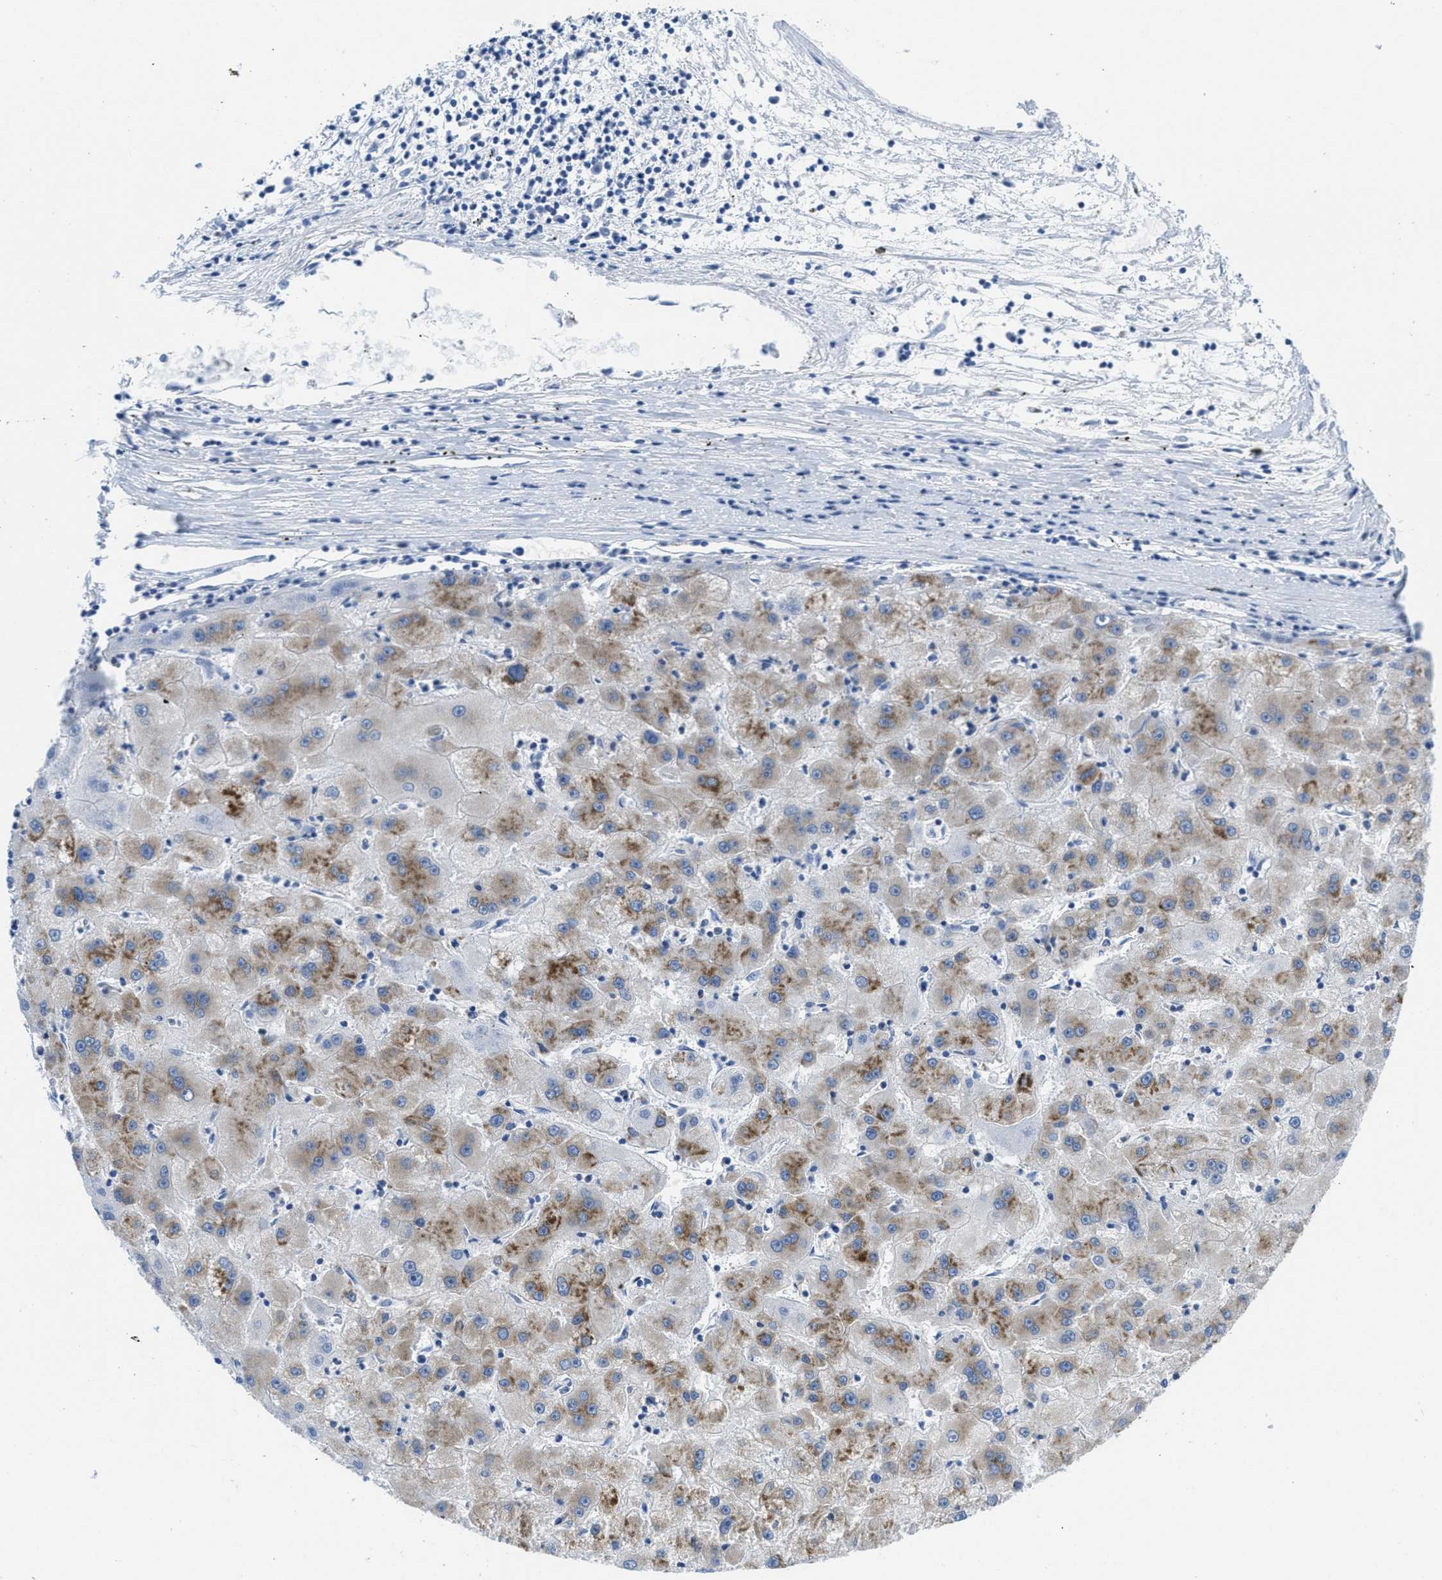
{"staining": {"intensity": "moderate", "quantity": "25%-75%", "location": "cytoplasmic/membranous"}, "tissue": "liver cancer", "cell_type": "Tumor cells", "image_type": "cancer", "snomed": [{"axis": "morphology", "description": "Carcinoma, Hepatocellular, NOS"}, {"axis": "topography", "description": "Liver"}], "caption": "Immunohistochemical staining of human liver cancer (hepatocellular carcinoma) reveals moderate cytoplasmic/membranous protein positivity in about 25%-75% of tumor cells.", "gene": "PTDSS1", "patient": {"sex": "male", "age": 72}}